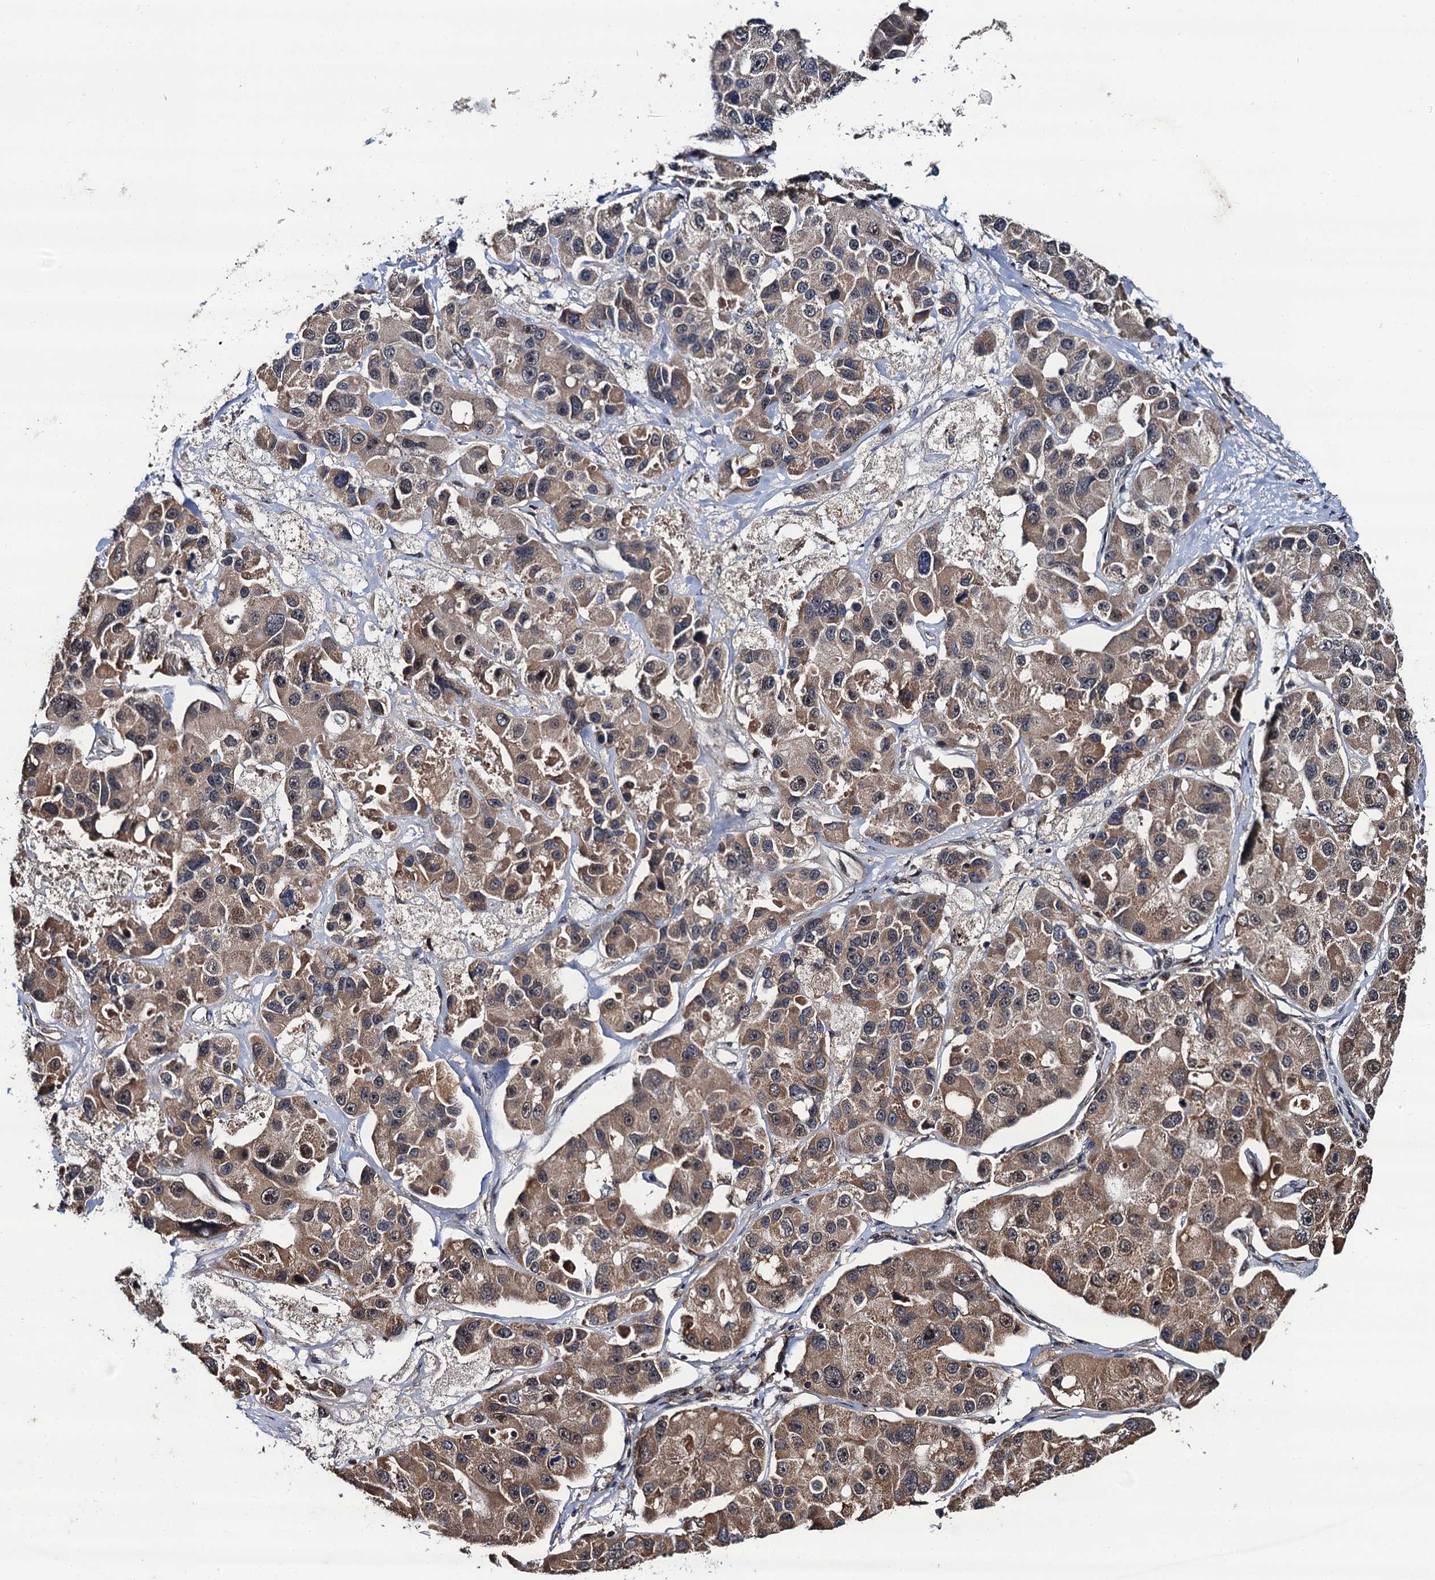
{"staining": {"intensity": "weak", "quantity": ">75%", "location": "cytoplasmic/membranous"}, "tissue": "lung cancer", "cell_type": "Tumor cells", "image_type": "cancer", "snomed": [{"axis": "morphology", "description": "Adenocarcinoma, NOS"}, {"axis": "topography", "description": "Lung"}], "caption": "Adenocarcinoma (lung) stained with immunohistochemistry (IHC) reveals weak cytoplasmic/membranous expression in approximately >75% of tumor cells. (DAB IHC with brightfield microscopy, high magnification).", "gene": "FSIP1", "patient": {"sex": "female", "age": 54}}